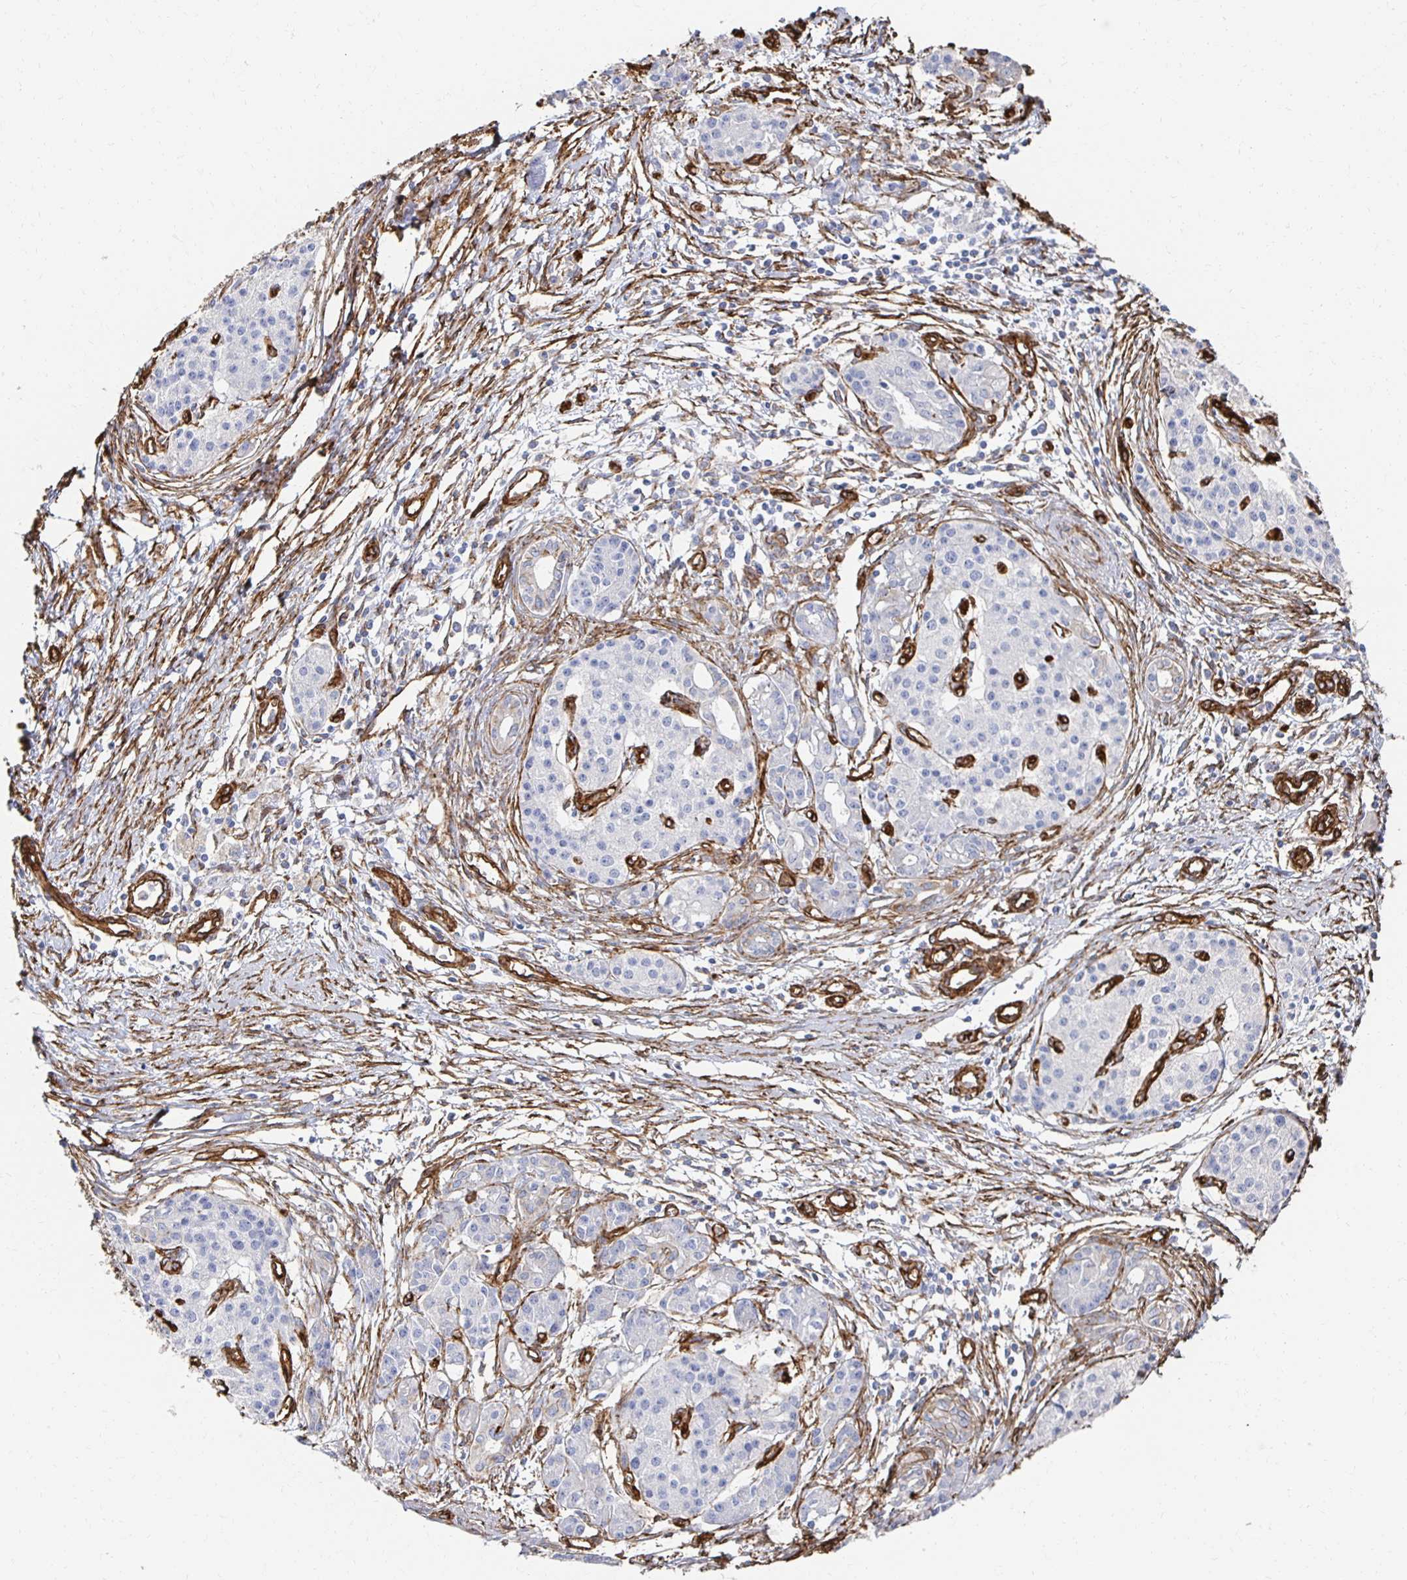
{"staining": {"intensity": "negative", "quantity": "none", "location": "none"}, "tissue": "pancreatic cancer", "cell_type": "Tumor cells", "image_type": "cancer", "snomed": [{"axis": "morphology", "description": "Adenocarcinoma, NOS"}, {"axis": "topography", "description": "Pancreas"}], "caption": "Tumor cells are negative for brown protein staining in adenocarcinoma (pancreatic). (Brightfield microscopy of DAB (3,3'-diaminobenzidine) immunohistochemistry at high magnification).", "gene": "VIPR2", "patient": {"sex": "female", "age": 47}}